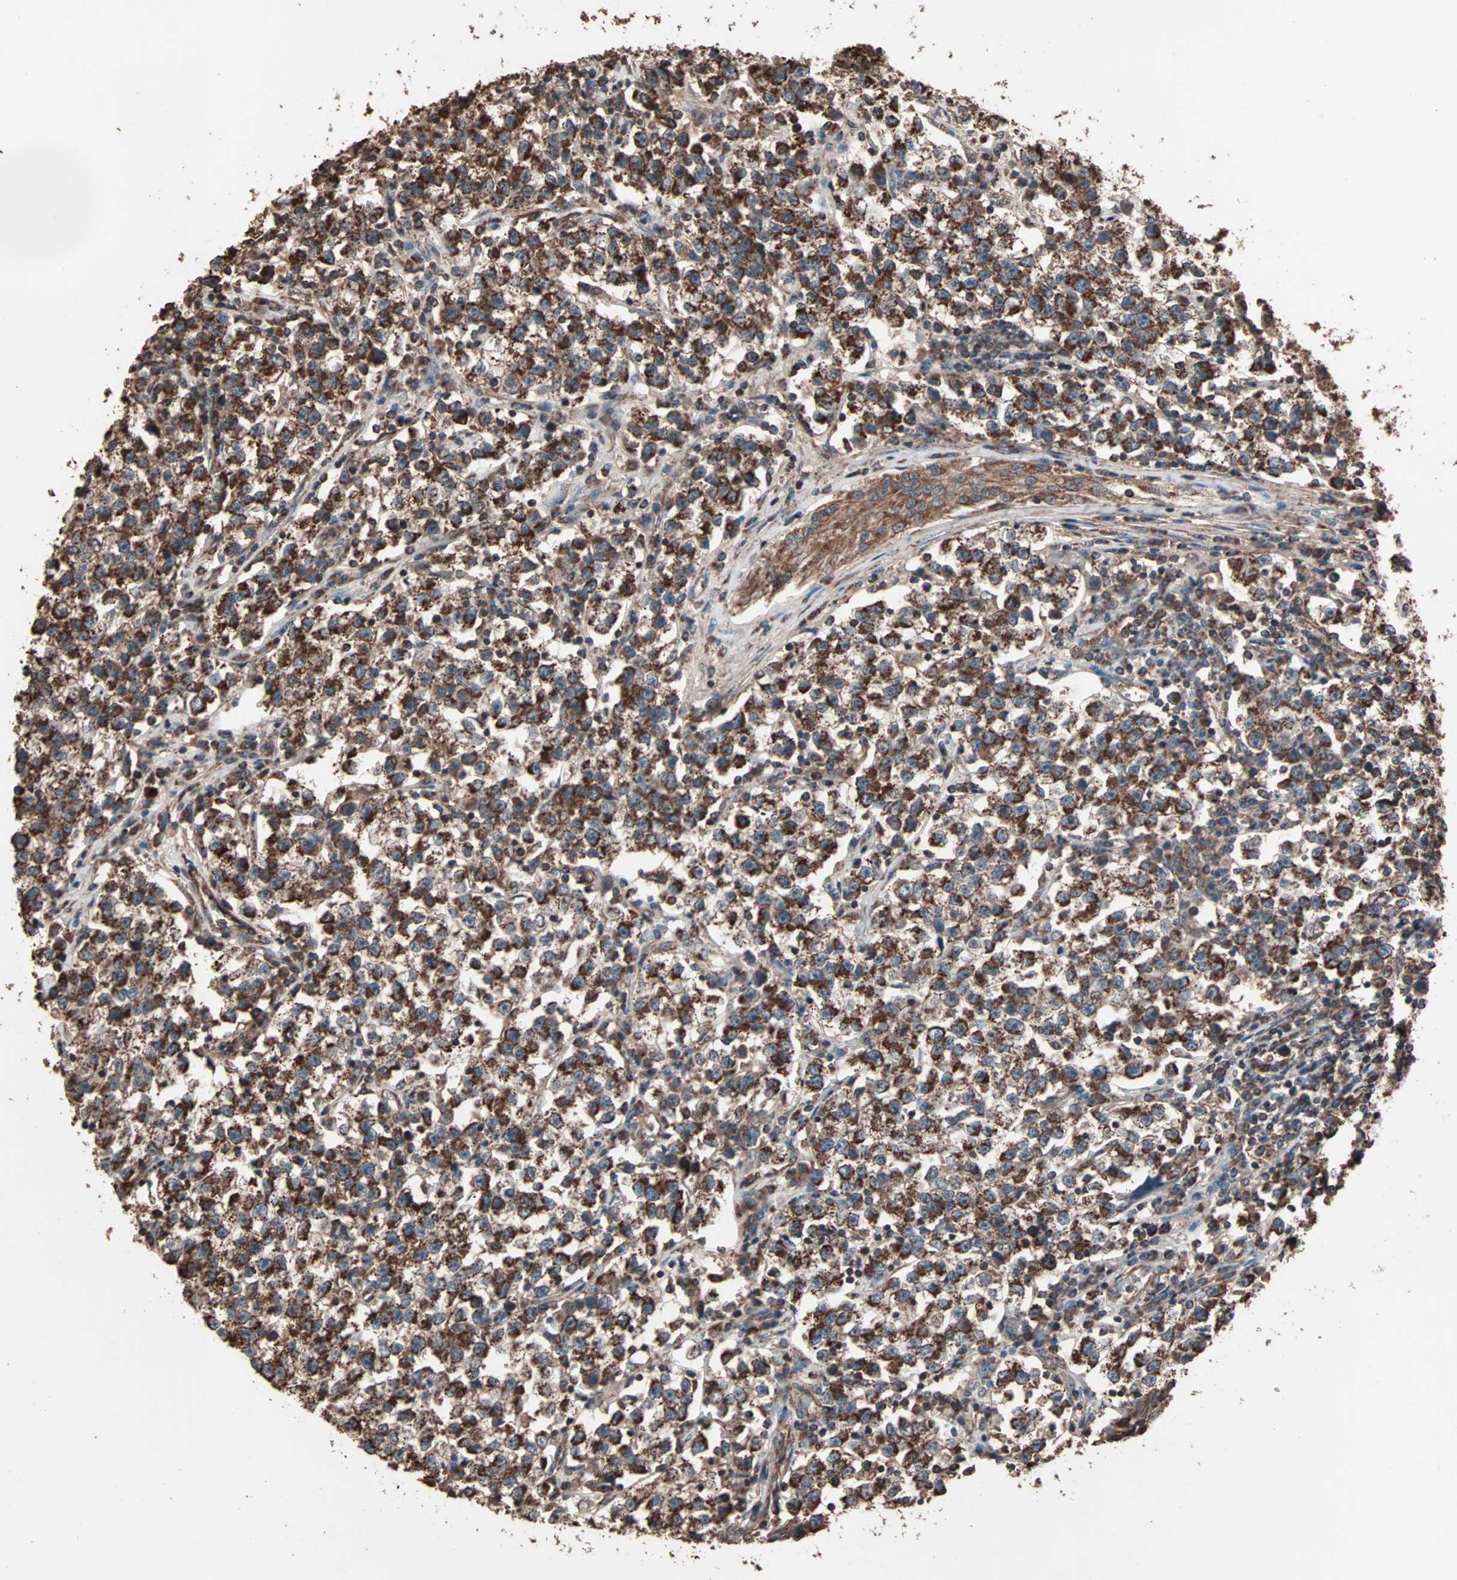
{"staining": {"intensity": "strong", "quantity": ">75%", "location": "cytoplasmic/membranous"}, "tissue": "testis cancer", "cell_type": "Tumor cells", "image_type": "cancer", "snomed": [{"axis": "morphology", "description": "Seminoma, NOS"}, {"axis": "topography", "description": "Testis"}], "caption": "Immunohistochemistry (IHC) image of testis cancer stained for a protein (brown), which shows high levels of strong cytoplasmic/membranous staining in about >75% of tumor cells.", "gene": "MRPL2", "patient": {"sex": "male", "age": 22}}